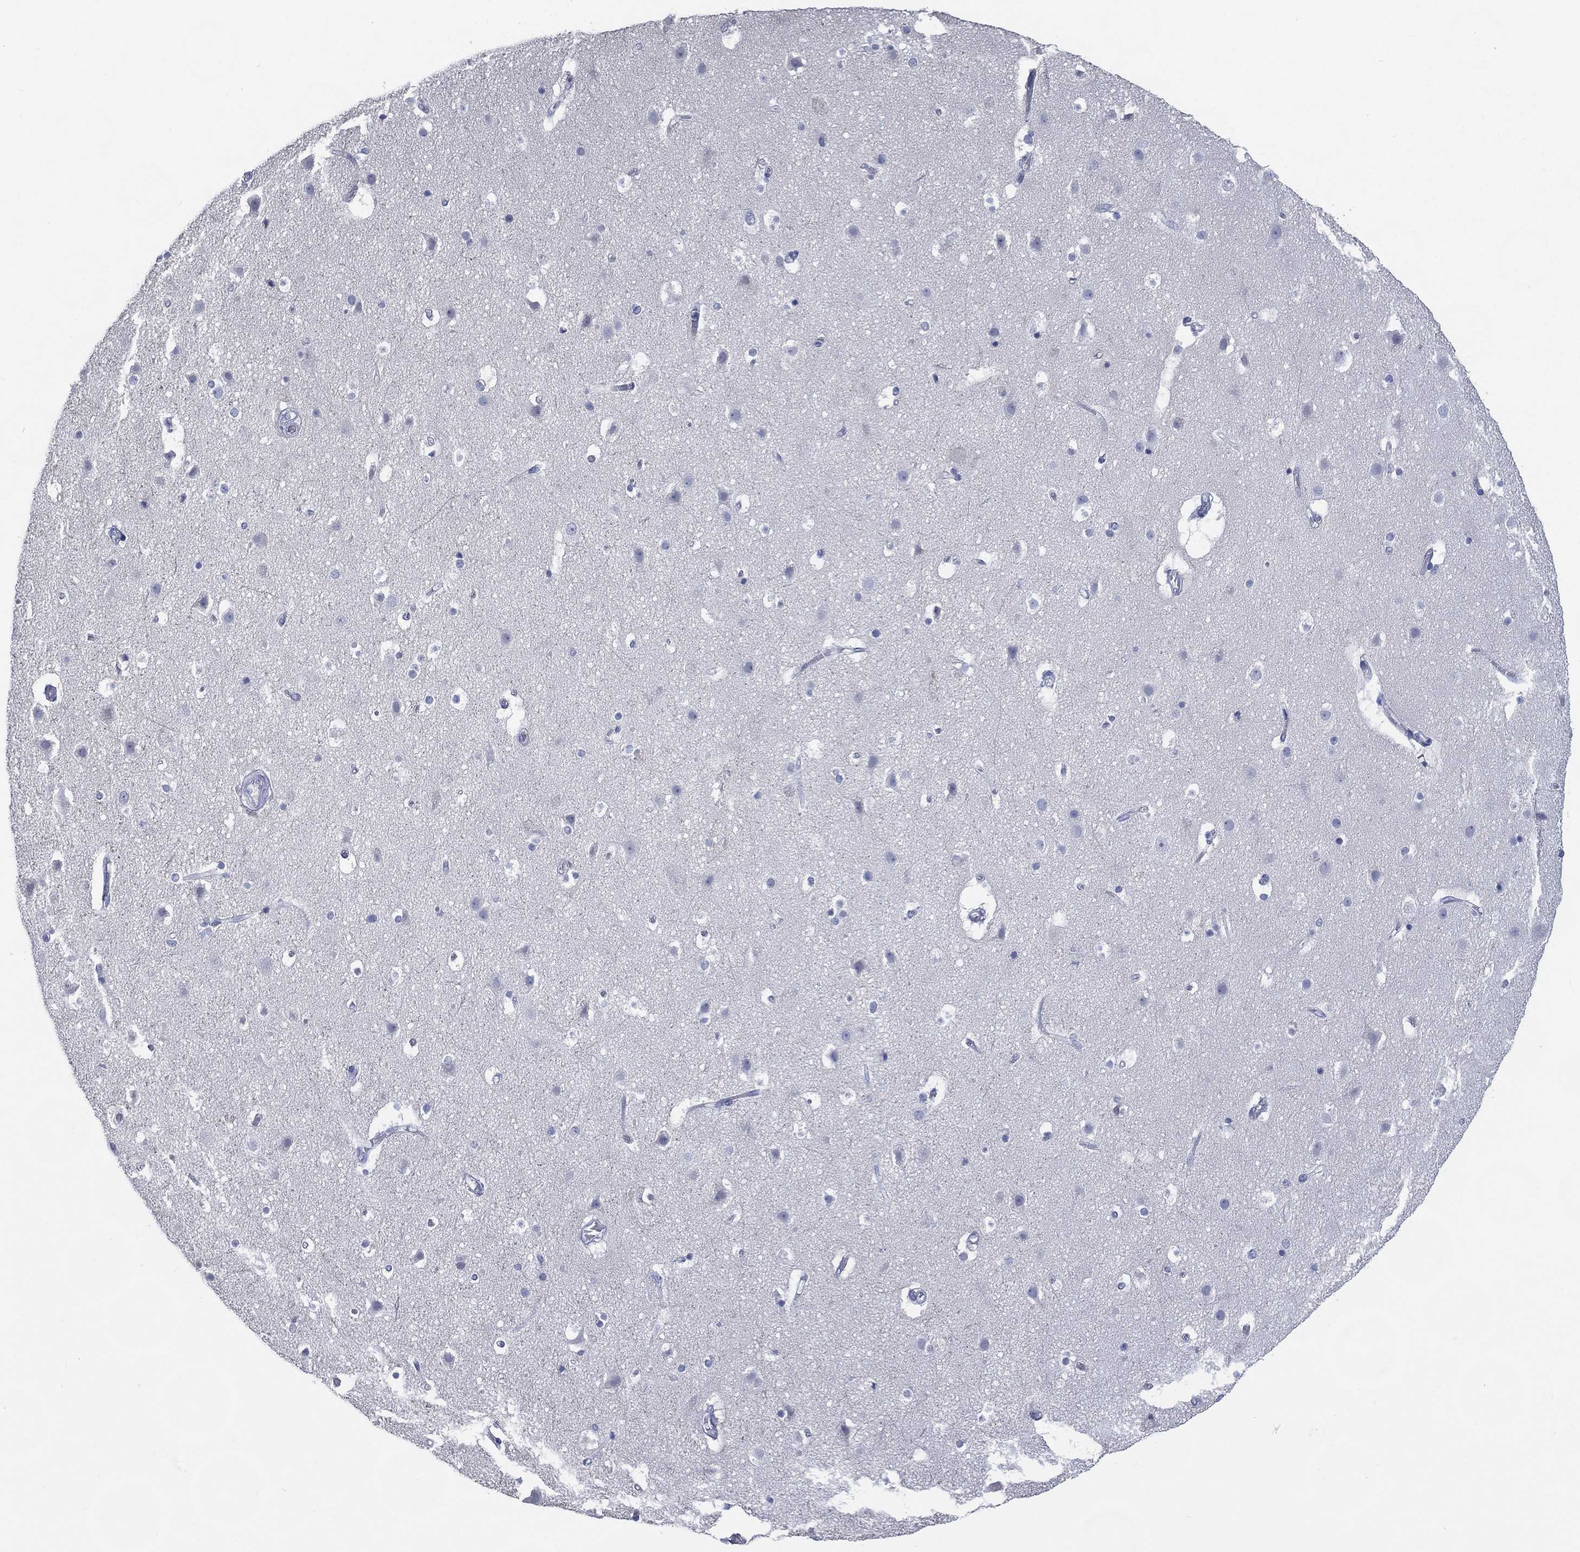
{"staining": {"intensity": "negative", "quantity": "none", "location": "none"}, "tissue": "cerebral cortex", "cell_type": "Endothelial cells", "image_type": "normal", "snomed": [{"axis": "morphology", "description": "Normal tissue, NOS"}, {"axis": "topography", "description": "Cerebral cortex"}], "caption": "Protein analysis of unremarkable cerebral cortex shows no significant positivity in endothelial cells. The staining was performed using DAB to visualize the protein expression in brown, while the nuclei were stained in blue with hematoxylin (Magnification: 20x).", "gene": "TMEM247", "patient": {"sex": "female", "age": 52}}